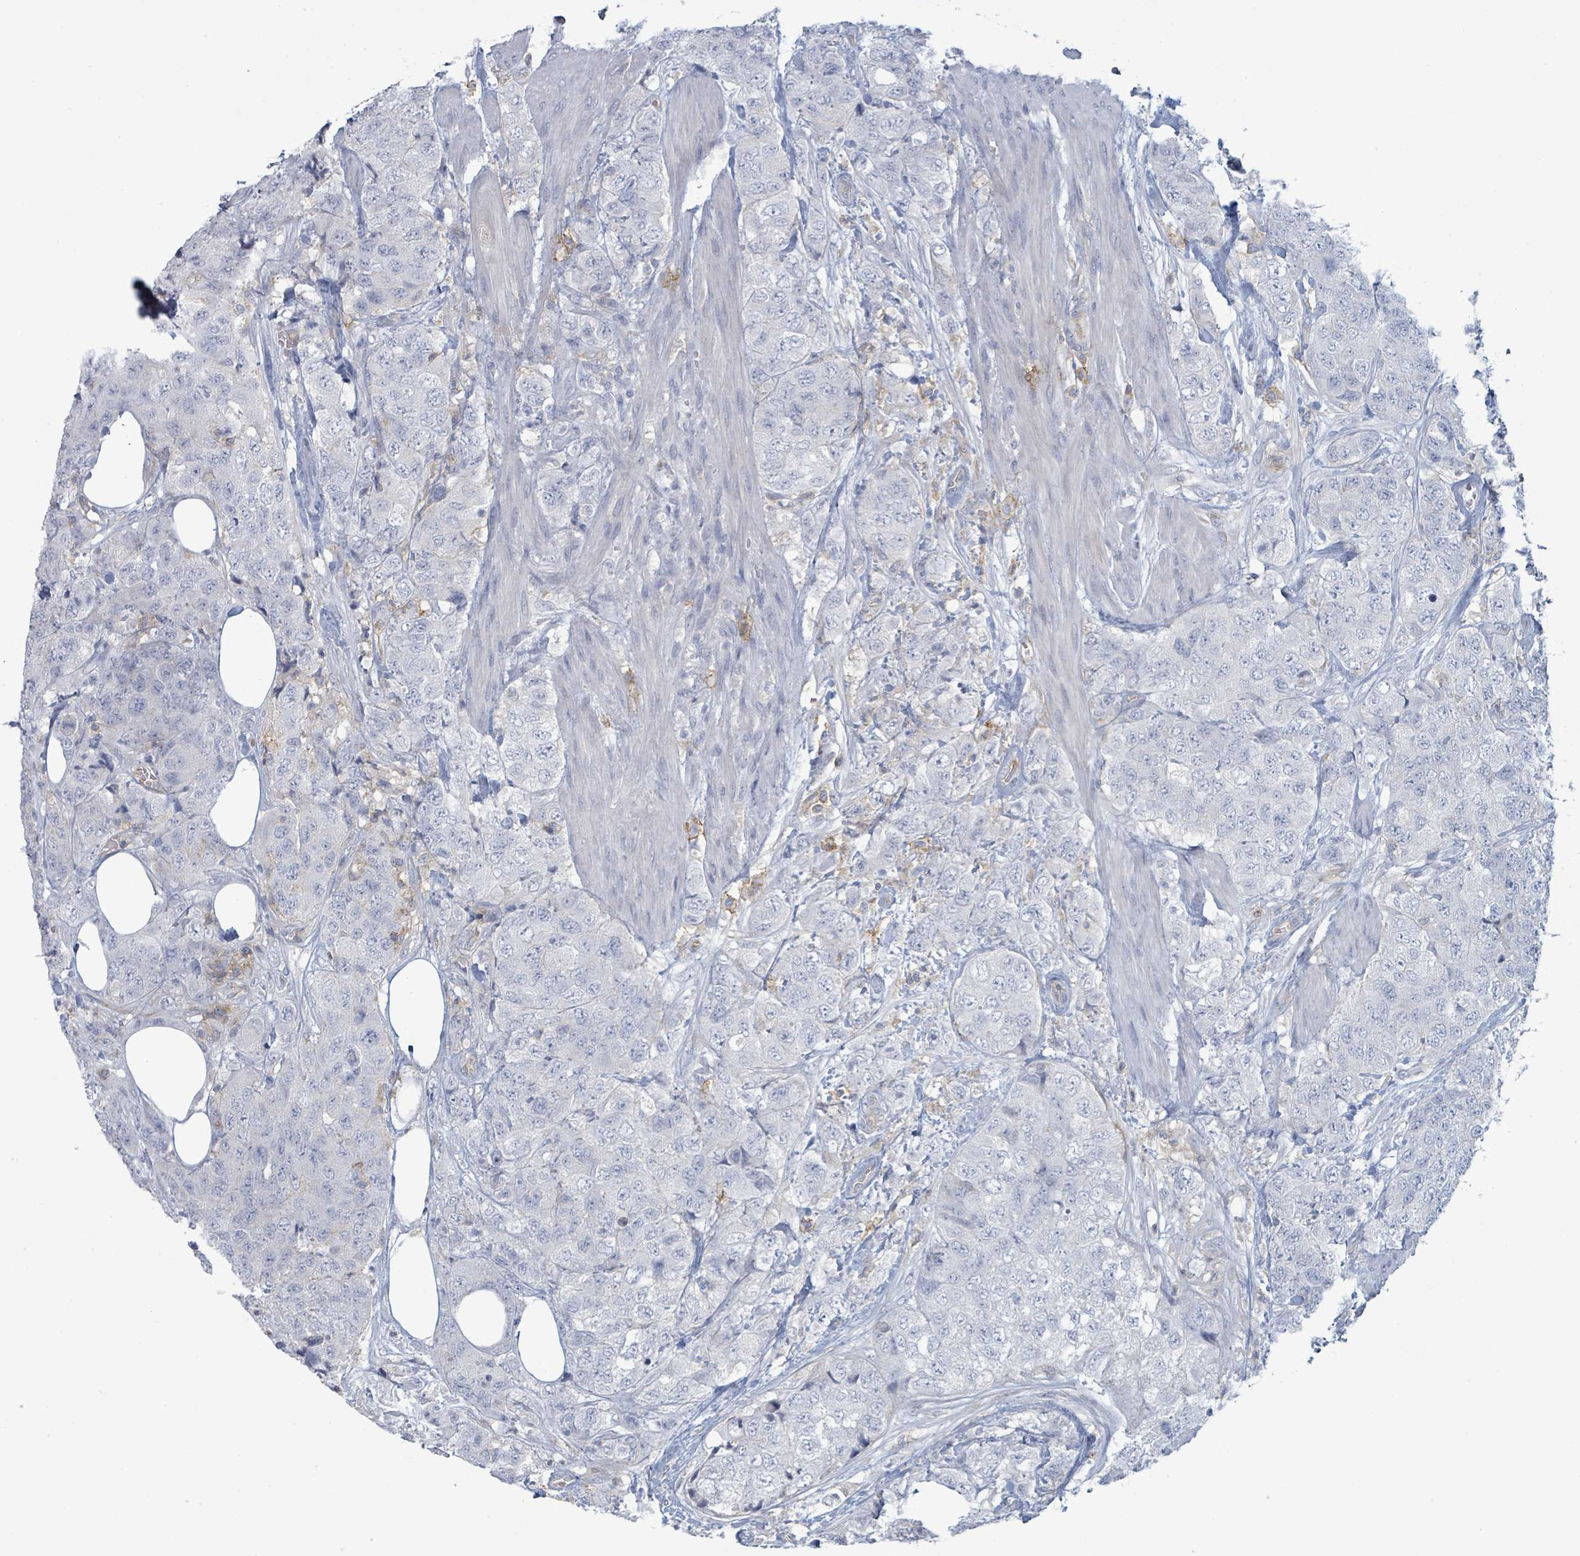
{"staining": {"intensity": "negative", "quantity": "none", "location": "none"}, "tissue": "urothelial cancer", "cell_type": "Tumor cells", "image_type": "cancer", "snomed": [{"axis": "morphology", "description": "Urothelial carcinoma, High grade"}, {"axis": "topography", "description": "Urinary bladder"}], "caption": "Immunohistochemical staining of human urothelial cancer reveals no significant positivity in tumor cells. (Stains: DAB immunohistochemistry with hematoxylin counter stain, Microscopy: brightfield microscopy at high magnification).", "gene": "TNFRSF14", "patient": {"sex": "female", "age": 78}}